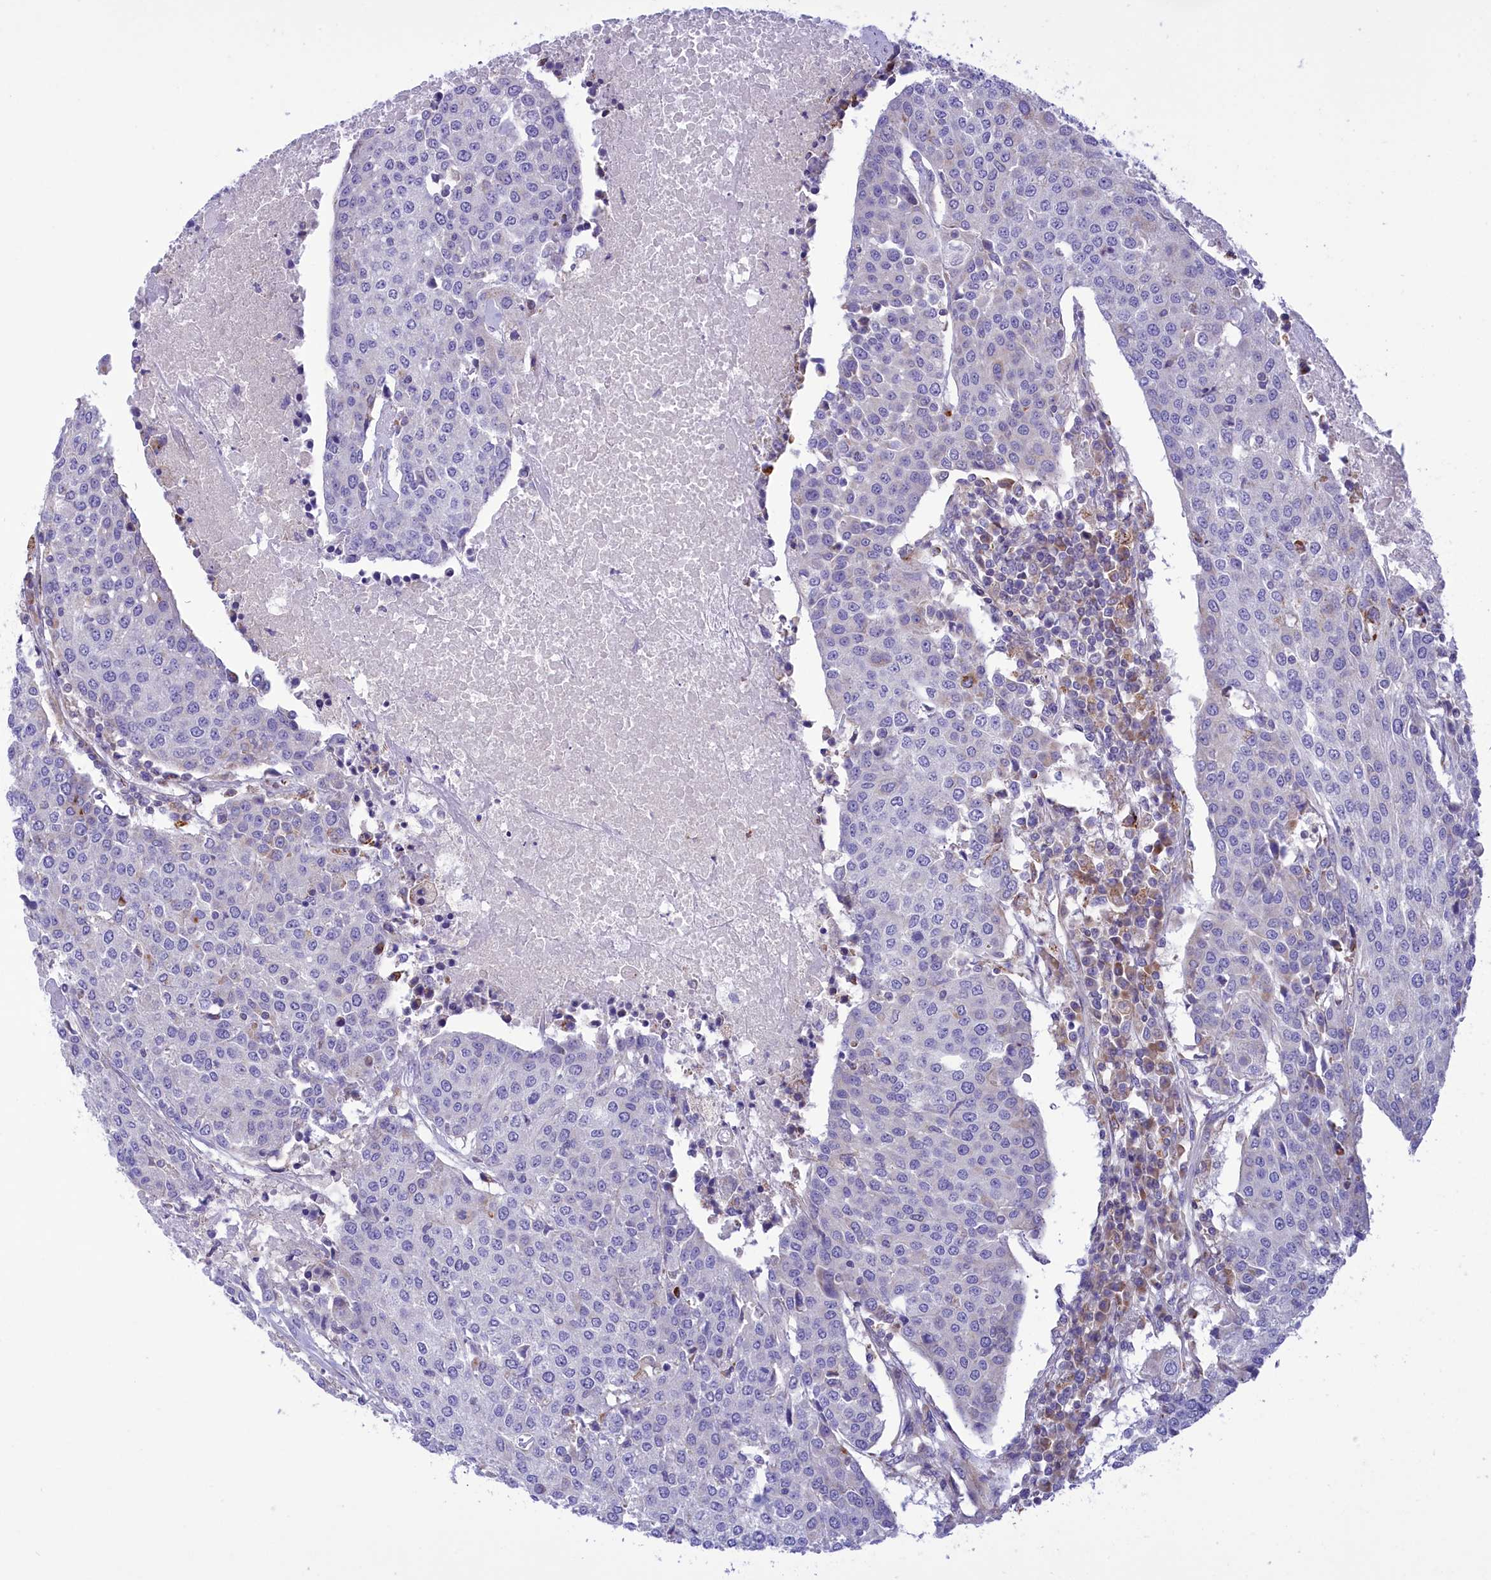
{"staining": {"intensity": "negative", "quantity": "none", "location": "none"}, "tissue": "urothelial cancer", "cell_type": "Tumor cells", "image_type": "cancer", "snomed": [{"axis": "morphology", "description": "Urothelial carcinoma, High grade"}, {"axis": "topography", "description": "Urinary bladder"}], "caption": "IHC of high-grade urothelial carcinoma demonstrates no positivity in tumor cells.", "gene": "CORO7-PAM16", "patient": {"sex": "female", "age": 85}}